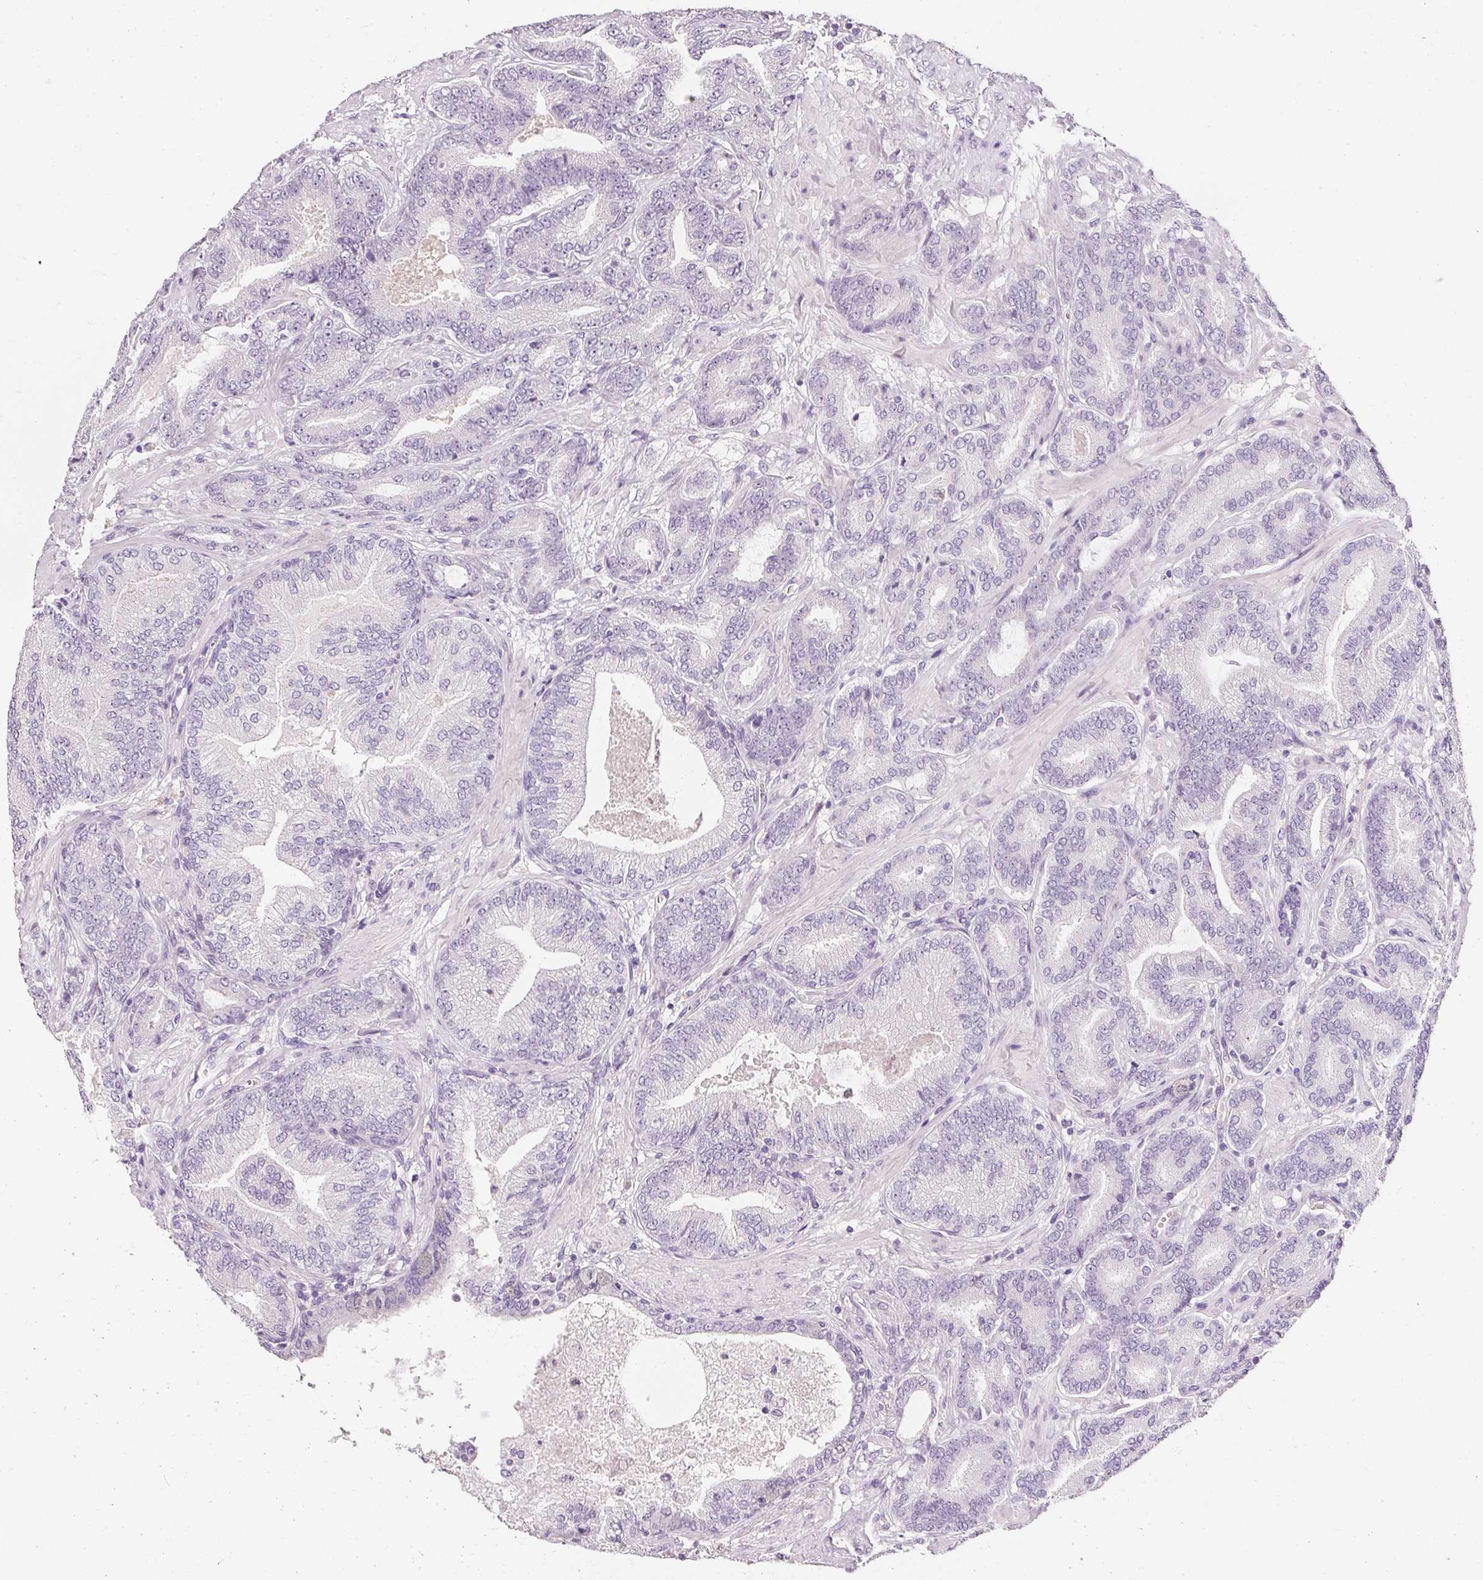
{"staining": {"intensity": "negative", "quantity": "none", "location": "none"}, "tissue": "prostate cancer", "cell_type": "Tumor cells", "image_type": "cancer", "snomed": [{"axis": "morphology", "description": "Adenocarcinoma, Low grade"}, {"axis": "topography", "description": "Prostate and seminal vesicle, NOS"}], "caption": "A histopathology image of prostate adenocarcinoma (low-grade) stained for a protein shows no brown staining in tumor cells.", "gene": "ELAVL3", "patient": {"sex": "male", "age": 61}}